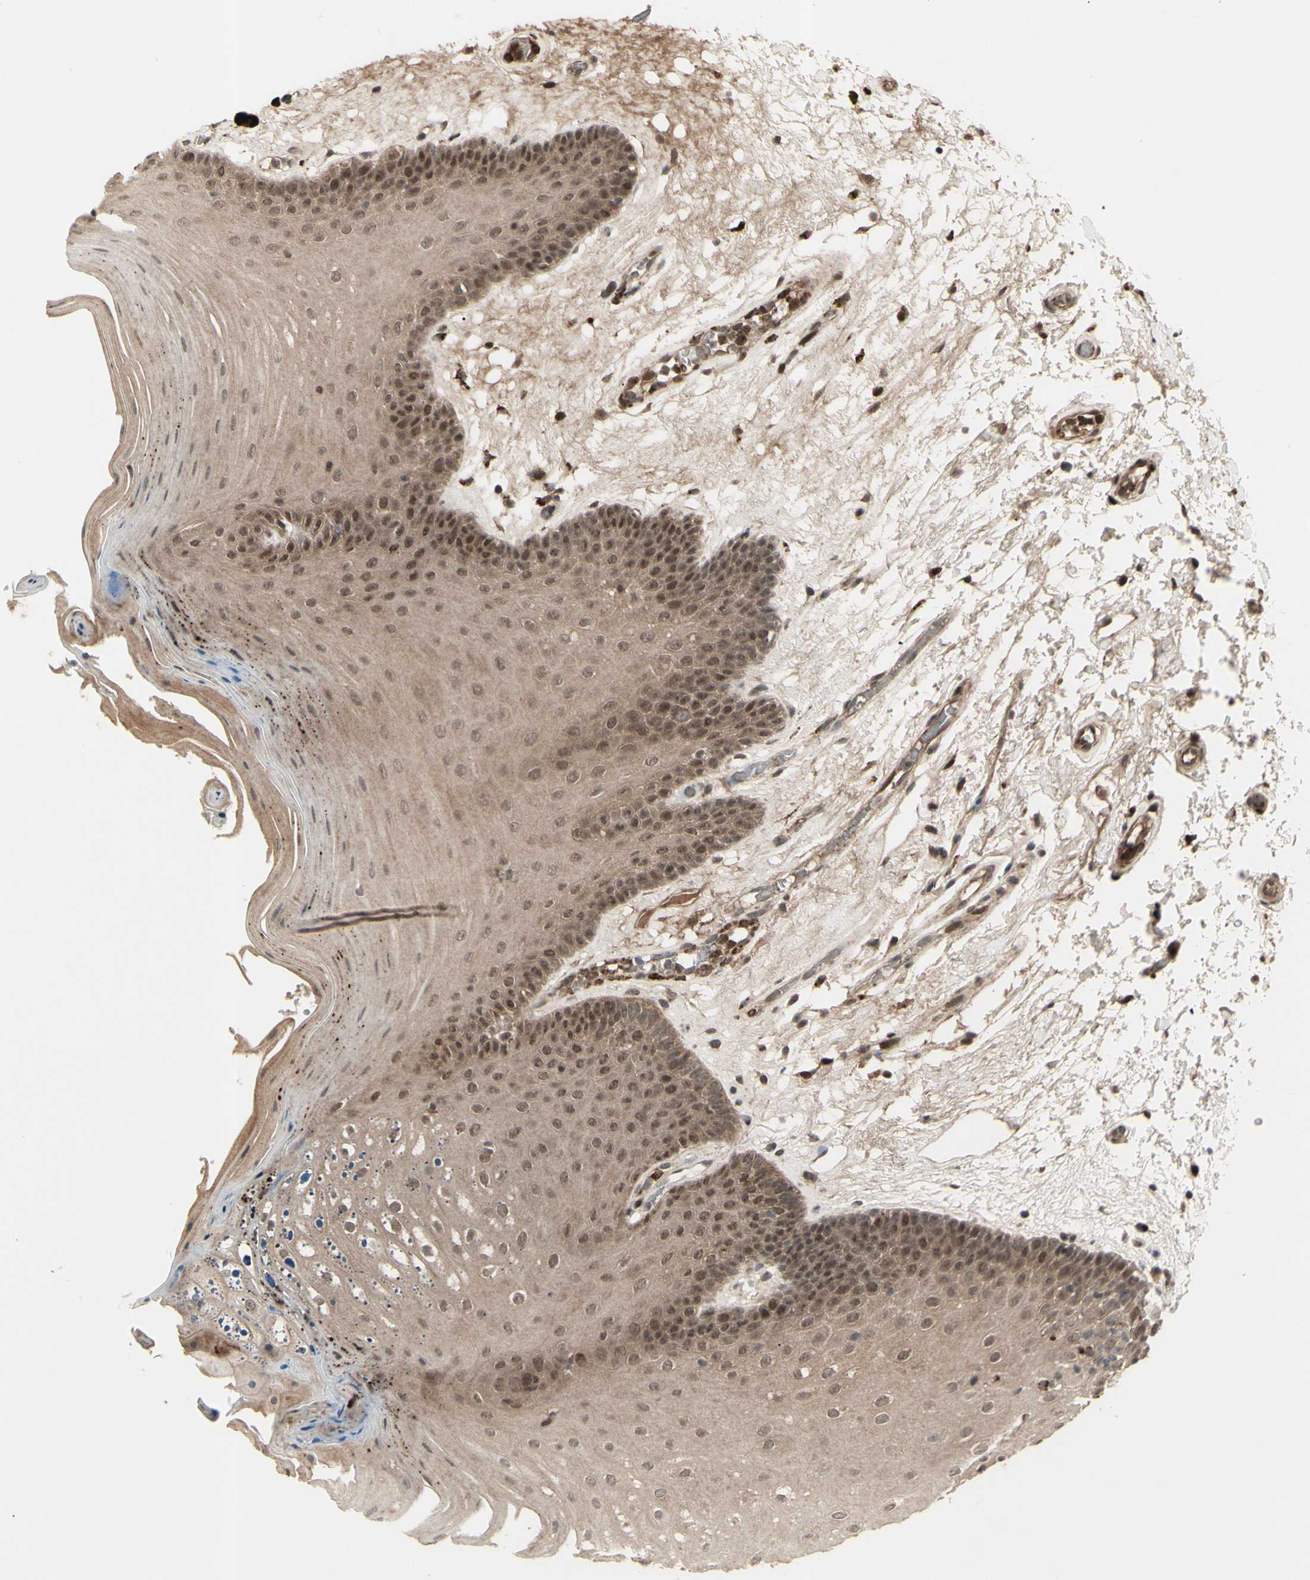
{"staining": {"intensity": "moderate", "quantity": ">75%", "location": "cytoplasmic/membranous,nuclear"}, "tissue": "oral mucosa", "cell_type": "Squamous epithelial cells", "image_type": "normal", "snomed": [{"axis": "morphology", "description": "Normal tissue, NOS"}, {"axis": "morphology", "description": "Squamous cell carcinoma, NOS"}, {"axis": "topography", "description": "Skeletal muscle"}, {"axis": "topography", "description": "Oral tissue"}, {"axis": "topography", "description": "Head-Neck"}], "caption": "Protein expression by IHC reveals moderate cytoplasmic/membranous,nuclear expression in approximately >75% of squamous epithelial cells in benign oral mucosa. Nuclei are stained in blue.", "gene": "MLF2", "patient": {"sex": "male", "age": 71}}